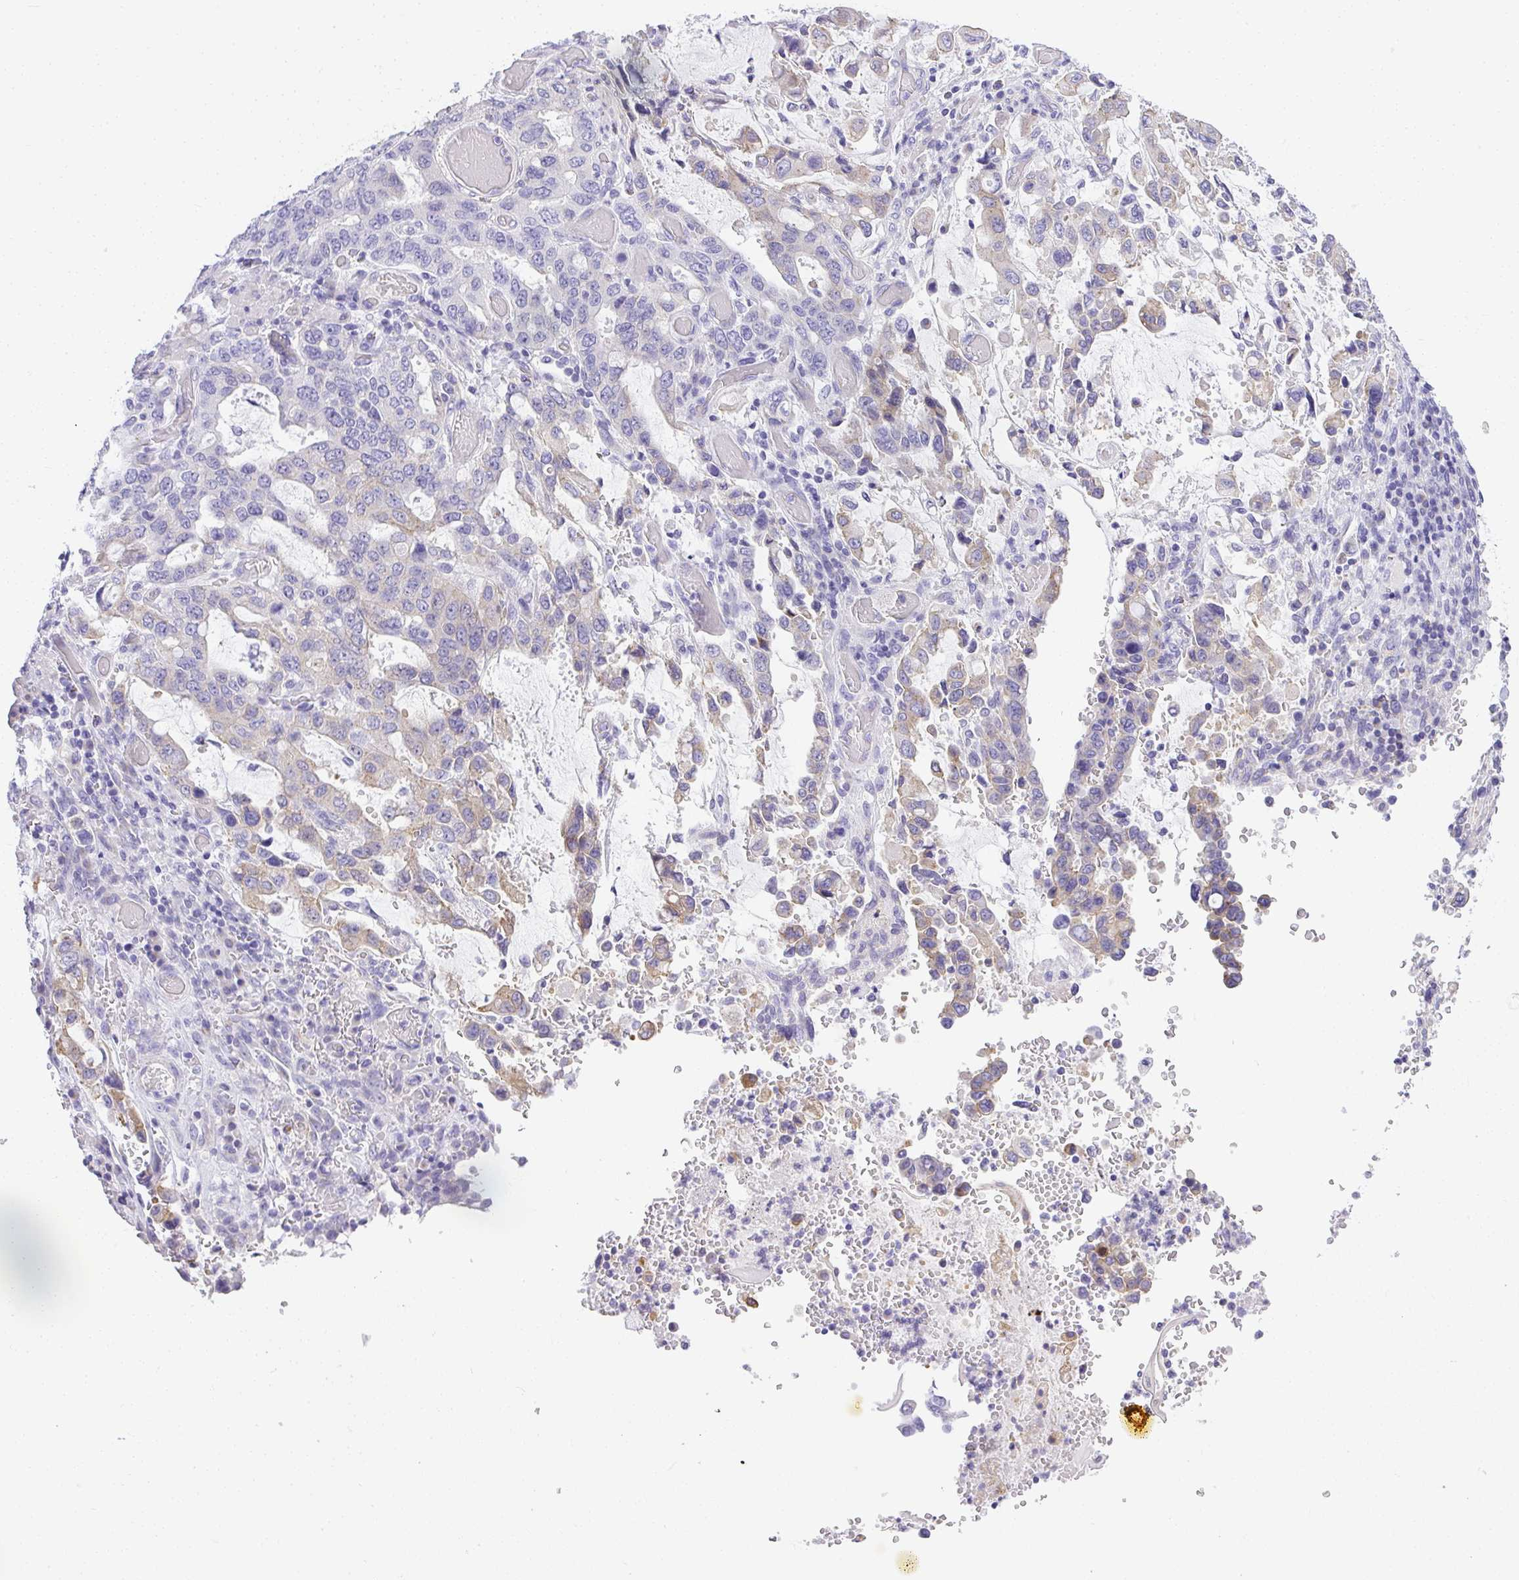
{"staining": {"intensity": "weak", "quantity": "<25%", "location": "cytoplasmic/membranous"}, "tissue": "stomach cancer", "cell_type": "Tumor cells", "image_type": "cancer", "snomed": [{"axis": "morphology", "description": "Adenocarcinoma, NOS"}, {"axis": "topography", "description": "Stomach, upper"}, {"axis": "topography", "description": "Stomach"}], "caption": "Tumor cells are negative for brown protein staining in stomach cancer (adenocarcinoma). The staining was performed using DAB to visualize the protein expression in brown, while the nuclei were stained in blue with hematoxylin (Magnification: 20x).", "gene": "PLPPR3", "patient": {"sex": "male", "age": 62}}